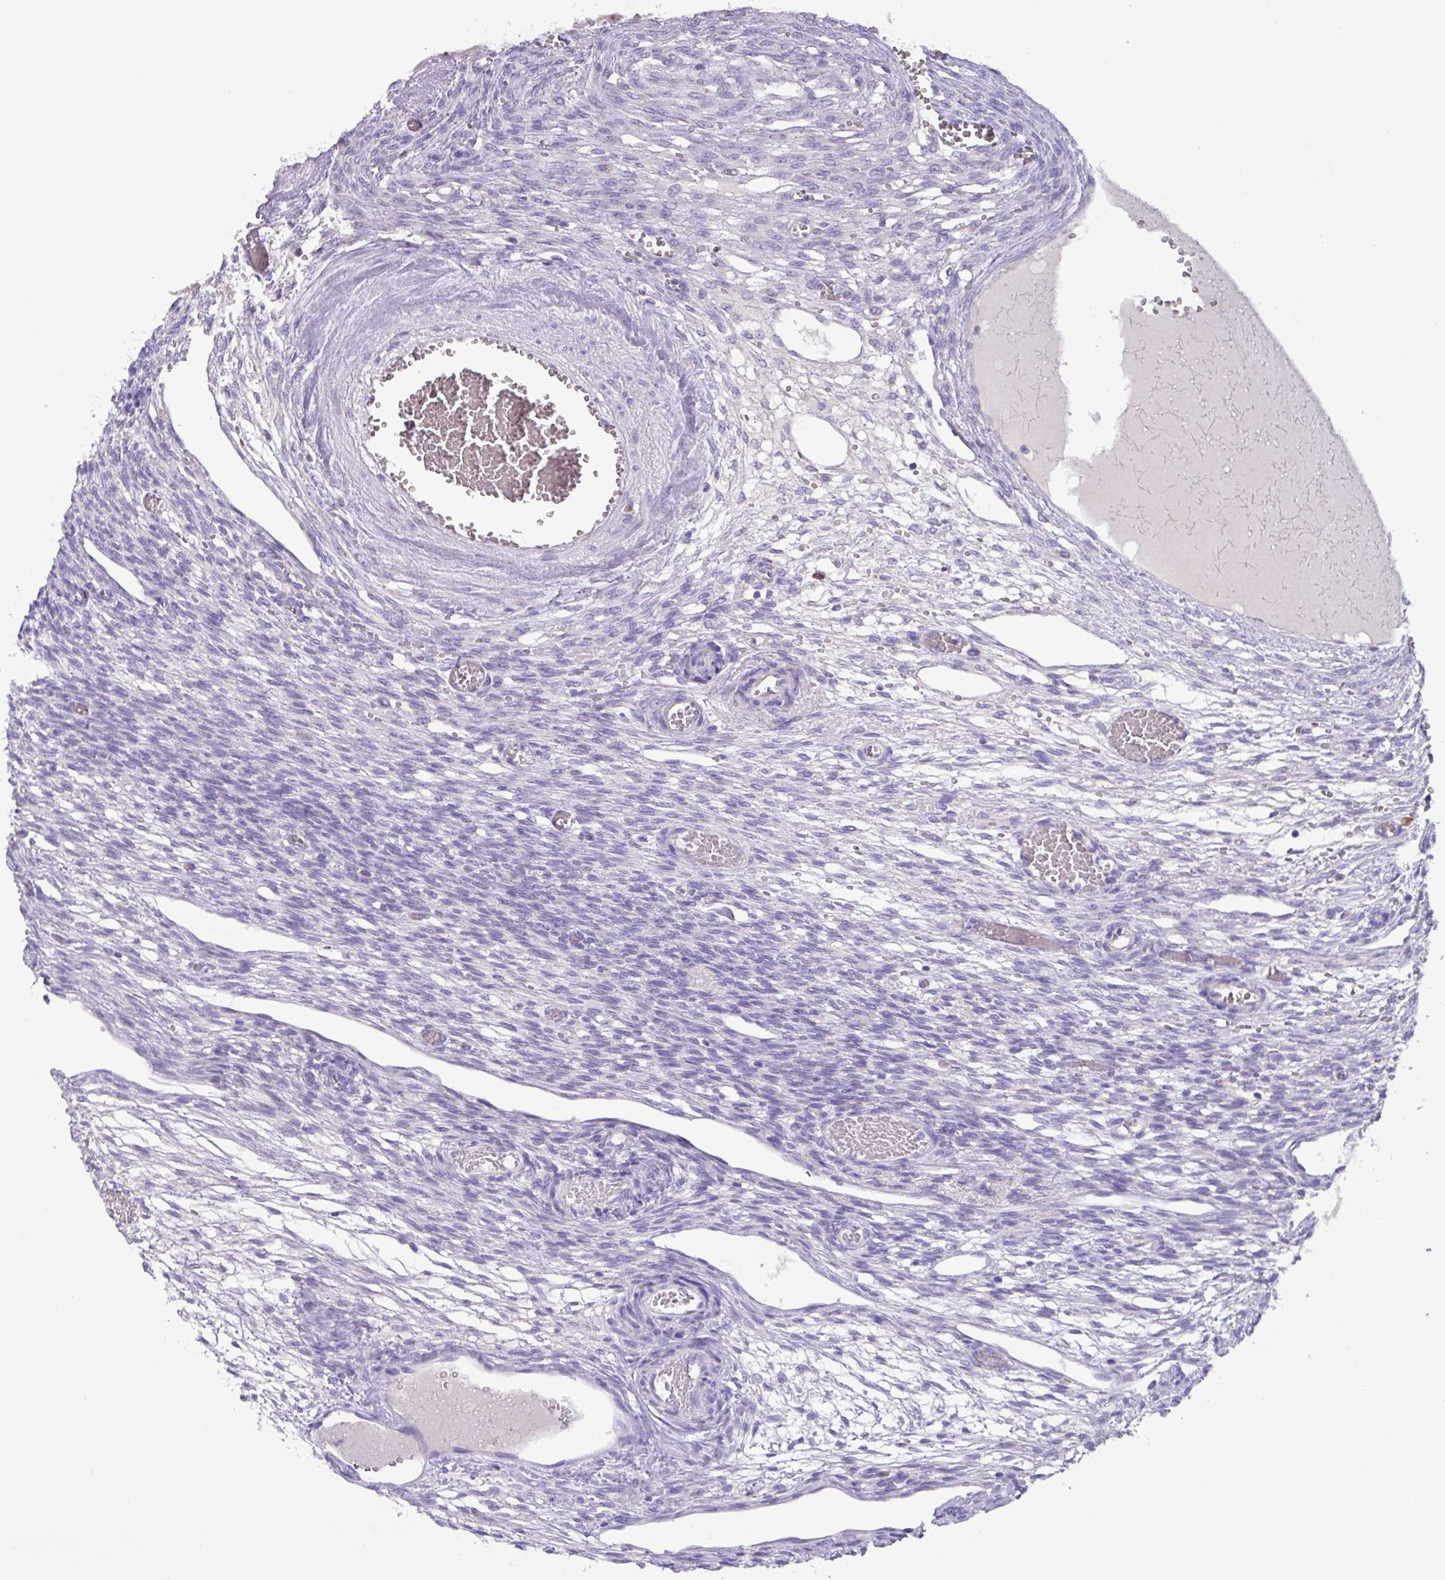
{"staining": {"intensity": "weak", "quantity": "25%-75%", "location": "cytoplasmic/membranous"}, "tissue": "ovary", "cell_type": "Follicle cells", "image_type": "normal", "snomed": [{"axis": "morphology", "description": "Normal tissue, NOS"}, {"axis": "topography", "description": "Ovary"}], "caption": "Immunohistochemistry (IHC) micrograph of normal ovary: human ovary stained using immunohistochemistry demonstrates low levels of weak protein expression localized specifically in the cytoplasmic/membranous of follicle cells, appearing as a cytoplasmic/membranous brown color.", "gene": "MT", "patient": {"sex": "female", "age": 67}}